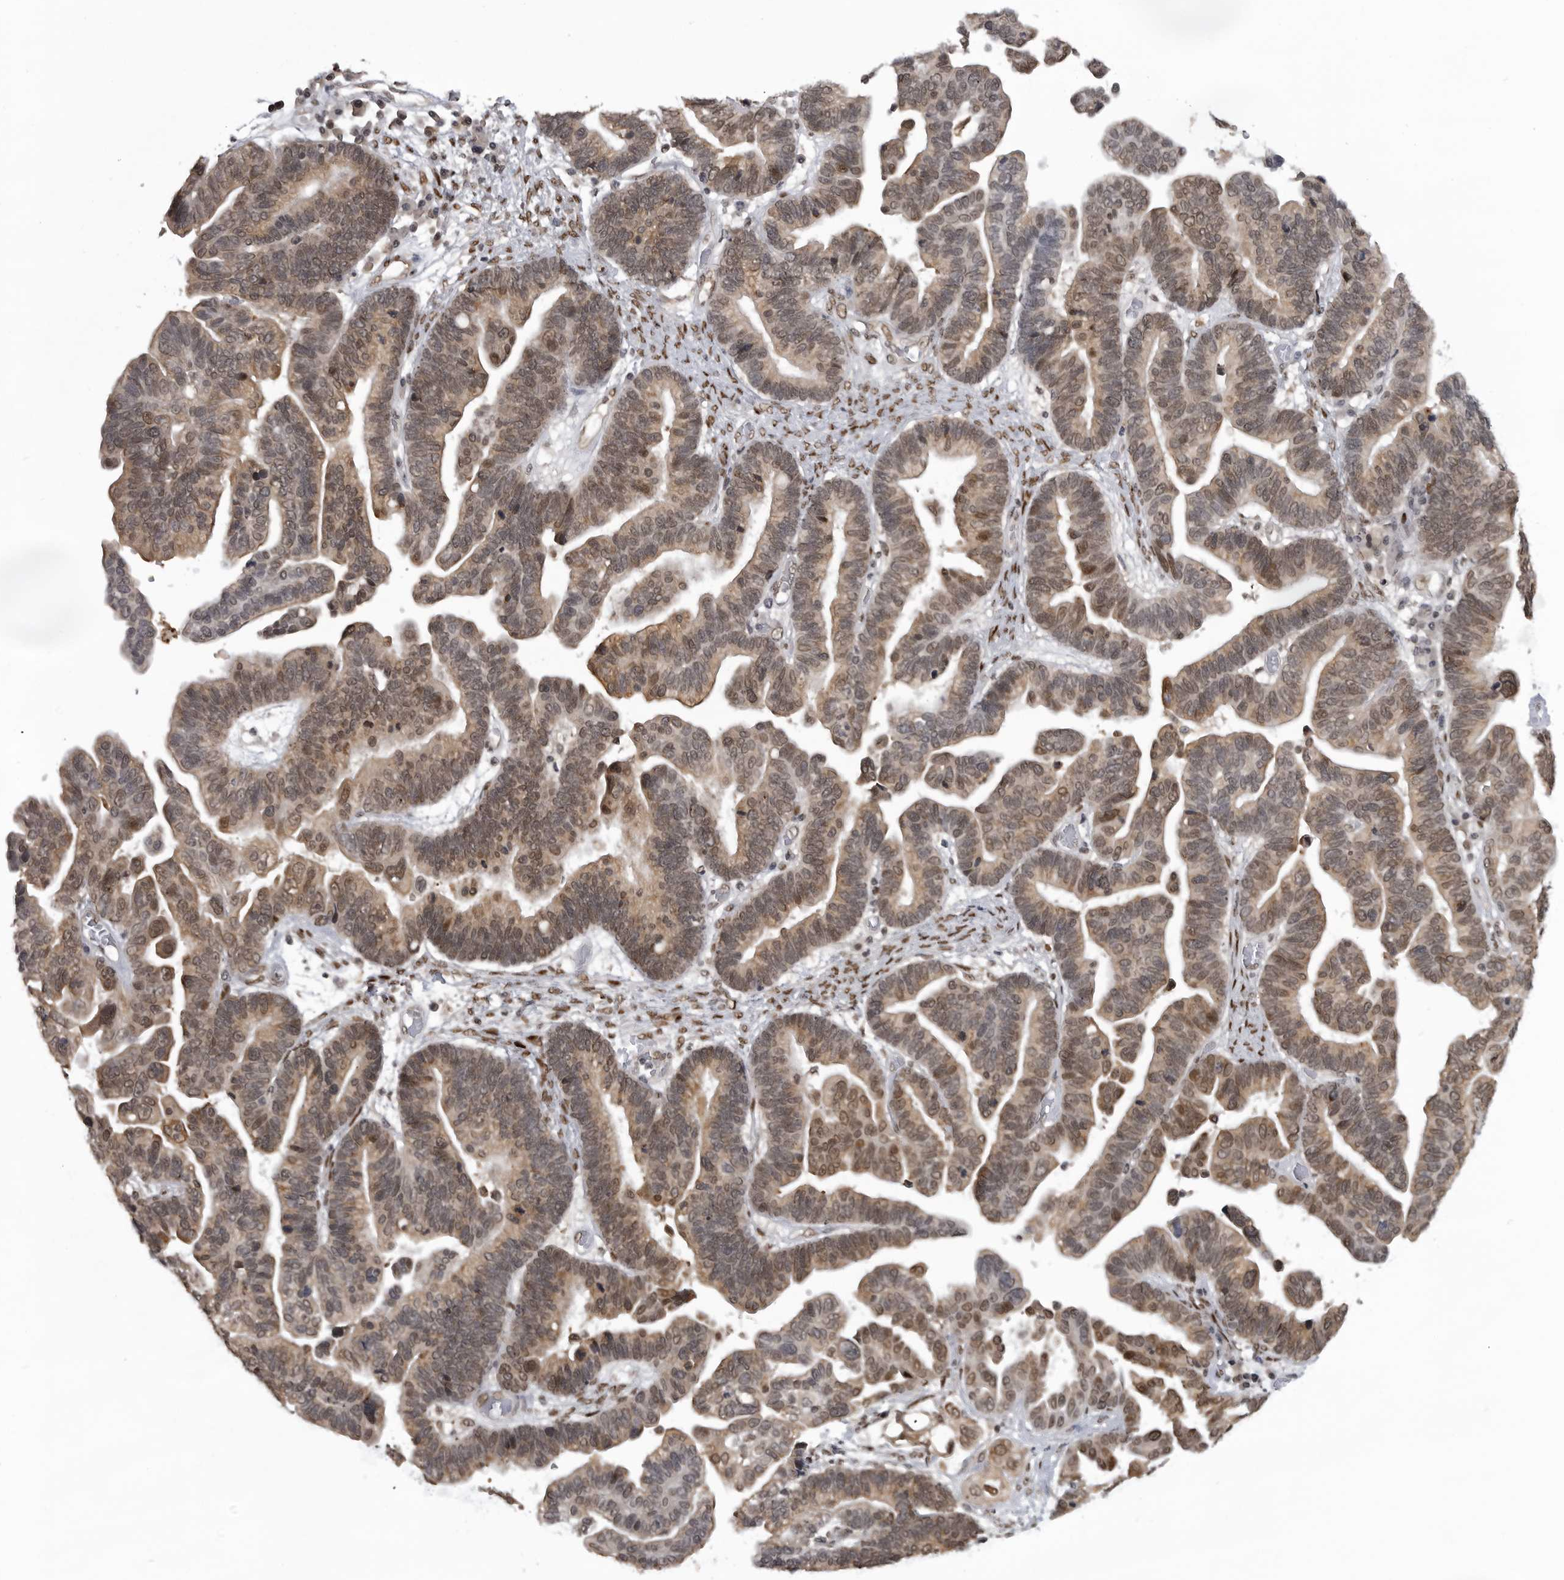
{"staining": {"intensity": "moderate", "quantity": ">75%", "location": "nuclear"}, "tissue": "ovarian cancer", "cell_type": "Tumor cells", "image_type": "cancer", "snomed": [{"axis": "morphology", "description": "Cystadenocarcinoma, serous, NOS"}, {"axis": "topography", "description": "Ovary"}], "caption": "Immunohistochemistry (DAB (3,3'-diaminobenzidine)) staining of ovarian cancer (serous cystadenocarcinoma) reveals moderate nuclear protein staining in about >75% of tumor cells.", "gene": "C8orf58", "patient": {"sex": "female", "age": 56}}